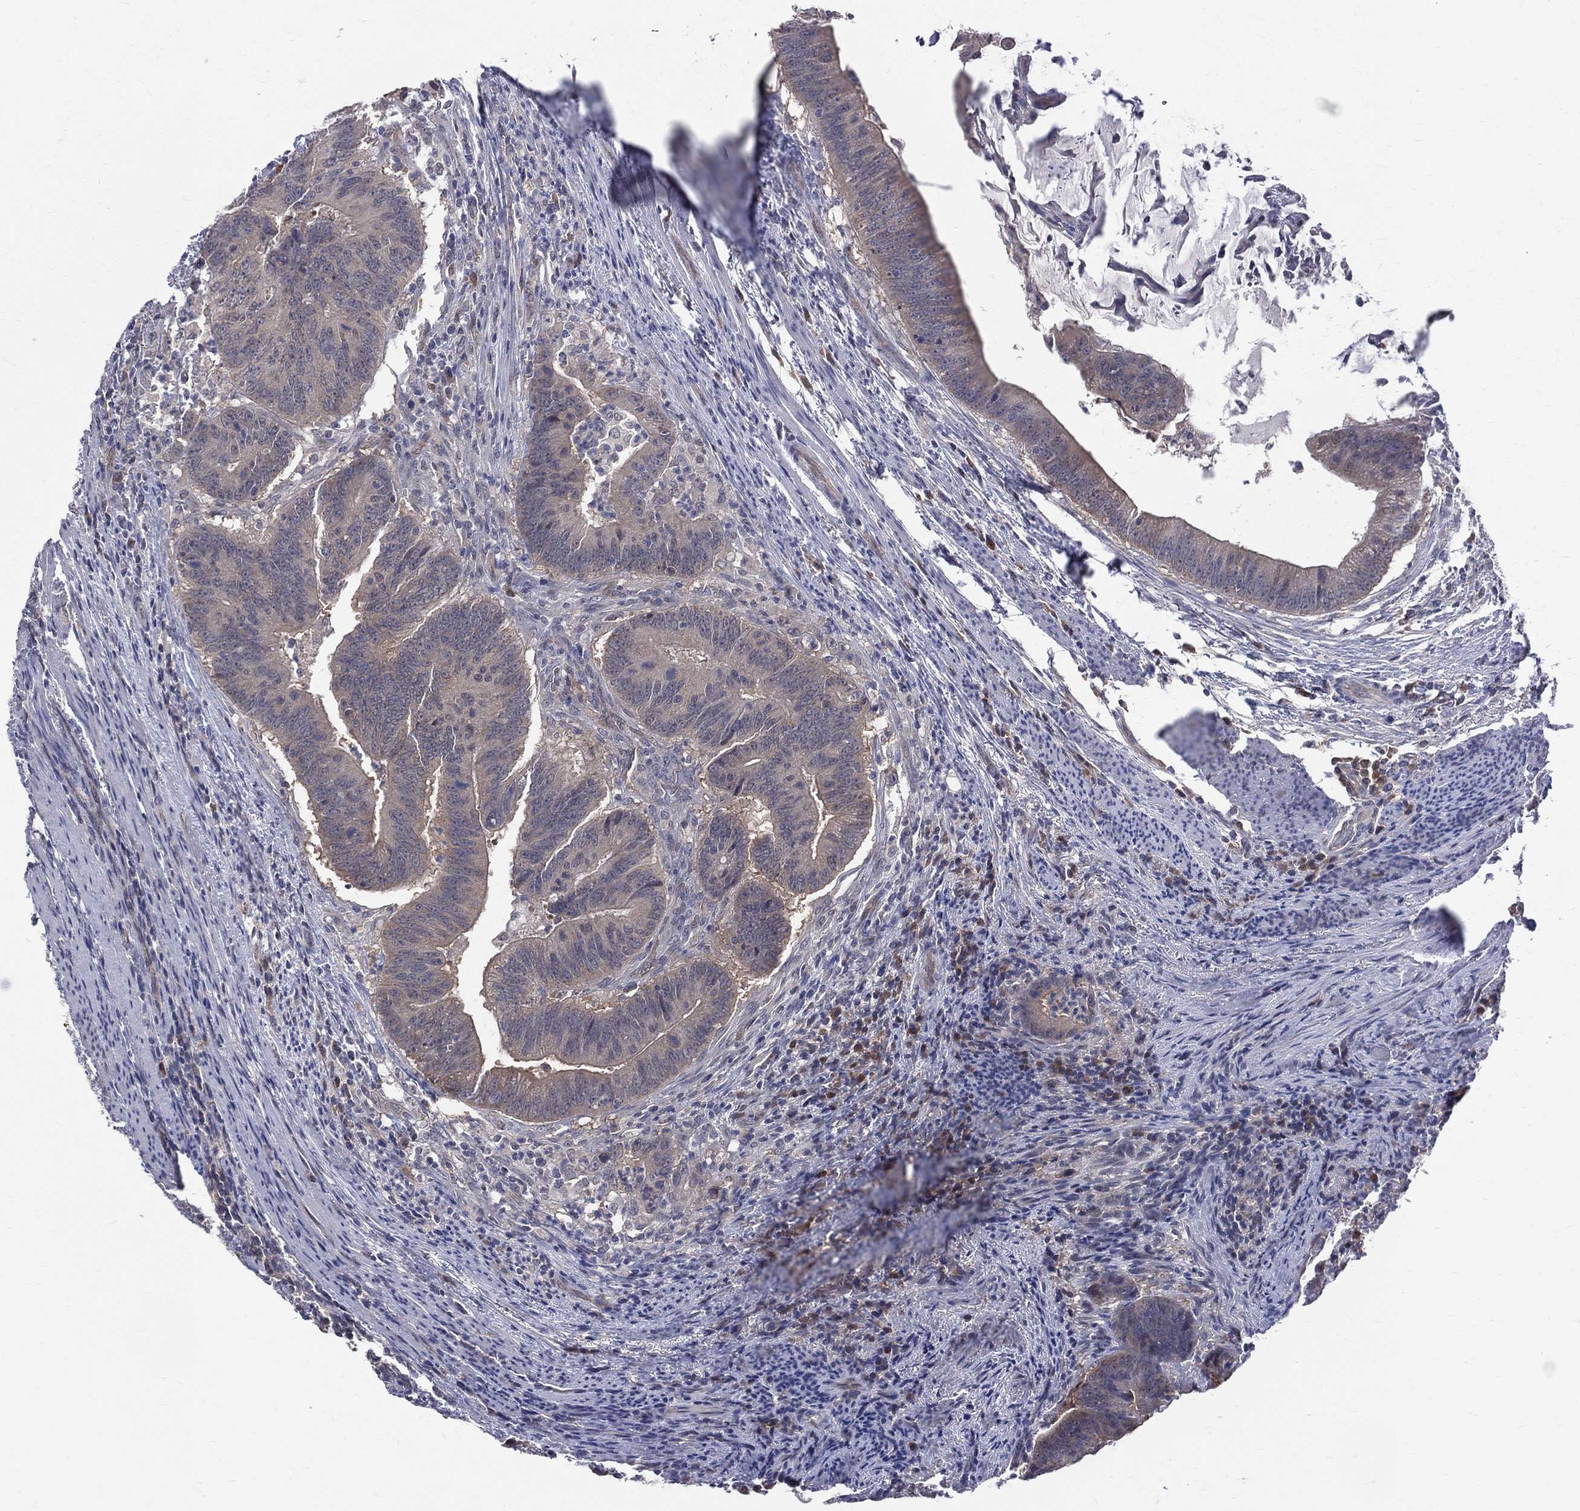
{"staining": {"intensity": "negative", "quantity": "none", "location": "none"}, "tissue": "colorectal cancer", "cell_type": "Tumor cells", "image_type": "cancer", "snomed": [{"axis": "morphology", "description": "Adenocarcinoma, NOS"}, {"axis": "topography", "description": "Colon"}], "caption": "Colorectal adenocarcinoma stained for a protein using IHC reveals no positivity tumor cells.", "gene": "DLG4", "patient": {"sex": "female", "age": 87}}